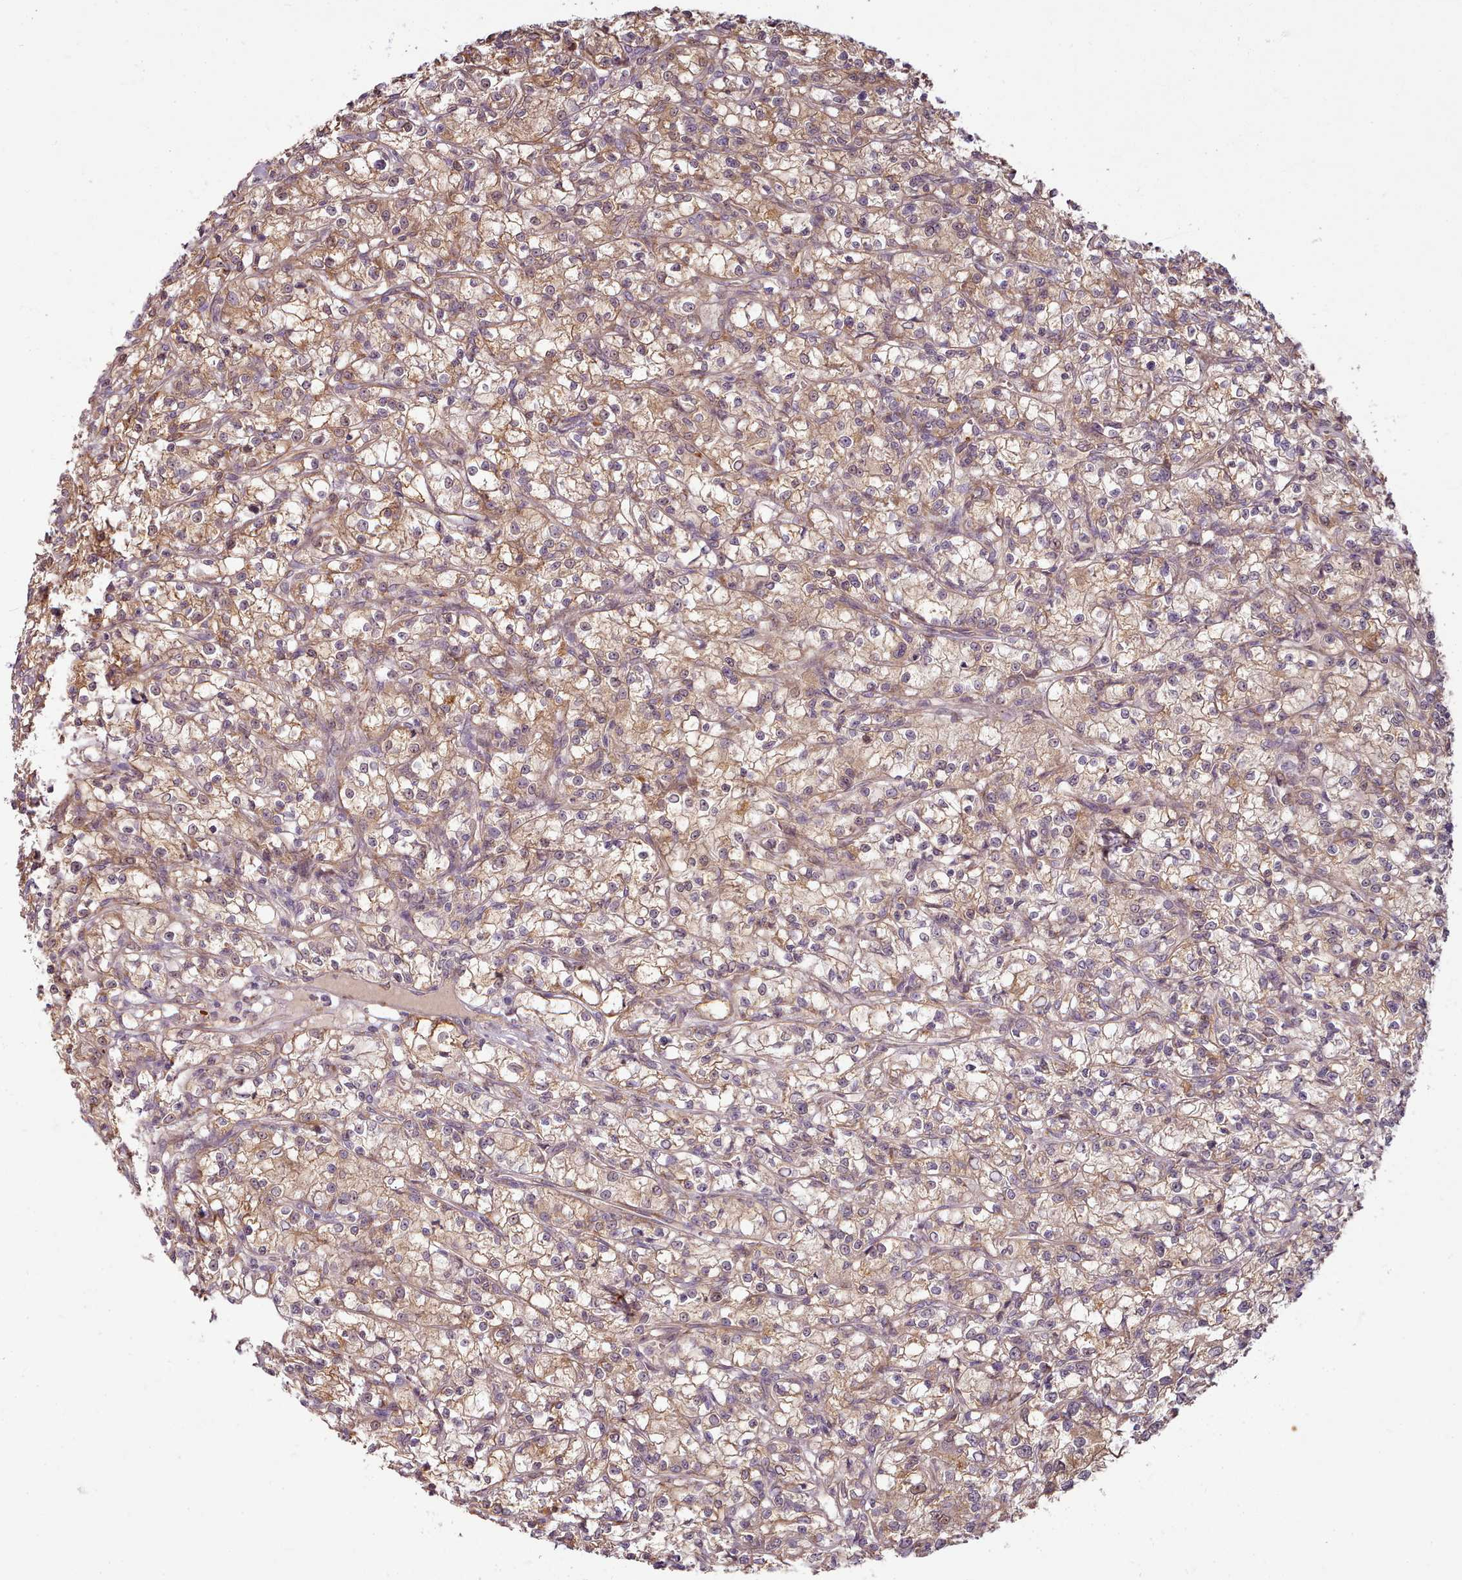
{"staining": {"intensity": "moderate", "quantity": "<25%", "location": "cytoplasmic/membranous,nuclear"}, "tissue": "renal cancer", "cell_type": "Tumor cells", "image_type": "cancer", "snomed": [{"axis": "morphology", "description": "Adenocarcinoma, NOS"}, {"axis": "topography", "description": "Kidney"}], "caption": "A photomicrograph of human renal adenocarcinoma stained for a protein displays moderate cytoplasmic/membranous and nuclear brown staining in tumor cells.", "gene": "C1QTNF5", "patient": {"sex": "female", "age": 59}}